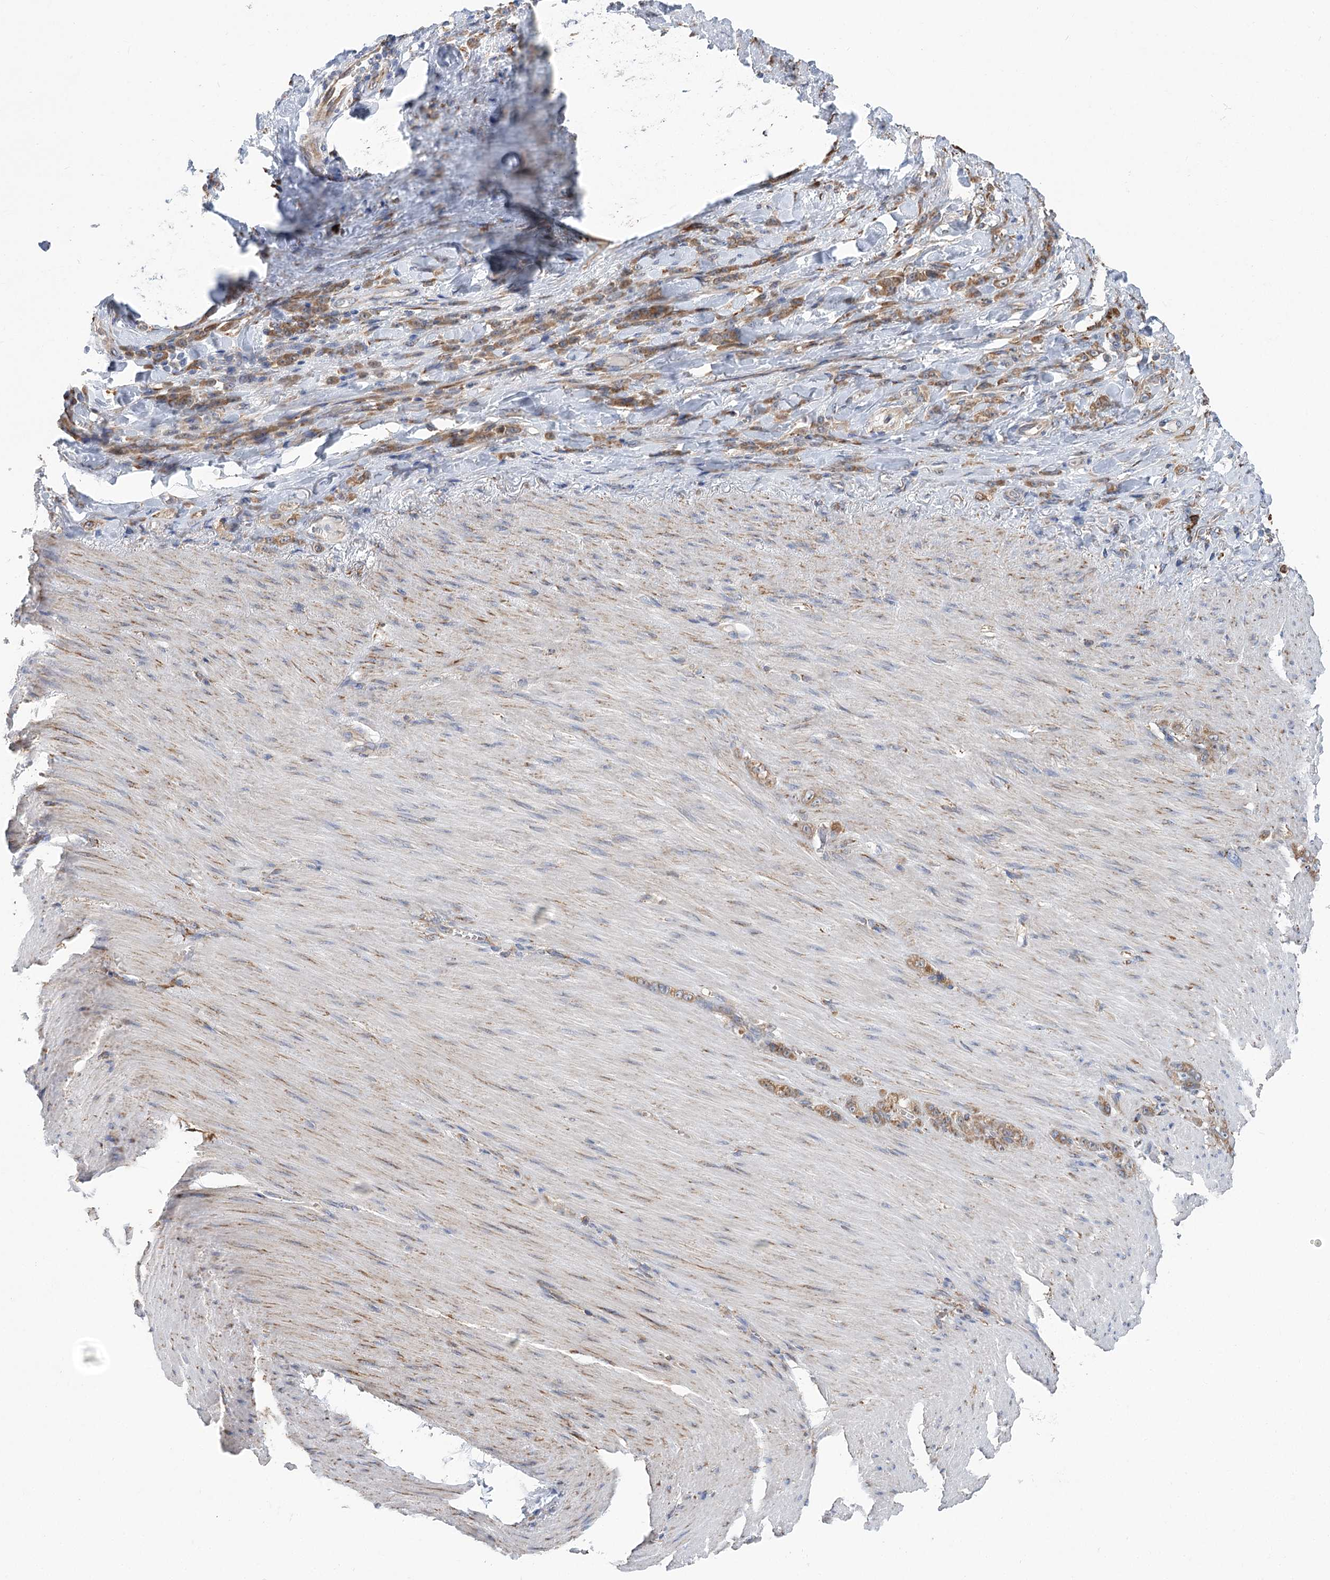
{"staining": {"intensity": "moderate", "quantity": ">75%", "location": "cytoplasmic/membranous"}, "tissue": "stomach cancer", "cell_type": "Tumor cells", "image_type": "cancer", "snomed": [{"axis": "morphology", "description": "Normal tissue, NOS"}, {"axis": "morphology", "description": "Adenocarcinoma, NOS"}, {"axis": "topography", "description": "Stomach"}], "caption": "Immunohistochemical staining of human adenocarcinoma (stomach) demonstrates moderate cytoplasmic/membranous protein staining in about >75% of tumor cells. (brown staining indicates protein expression, while blue staining denotes nuclei).", "gene": "METTL24", "patient": {"sex": "male", "age": 82}}